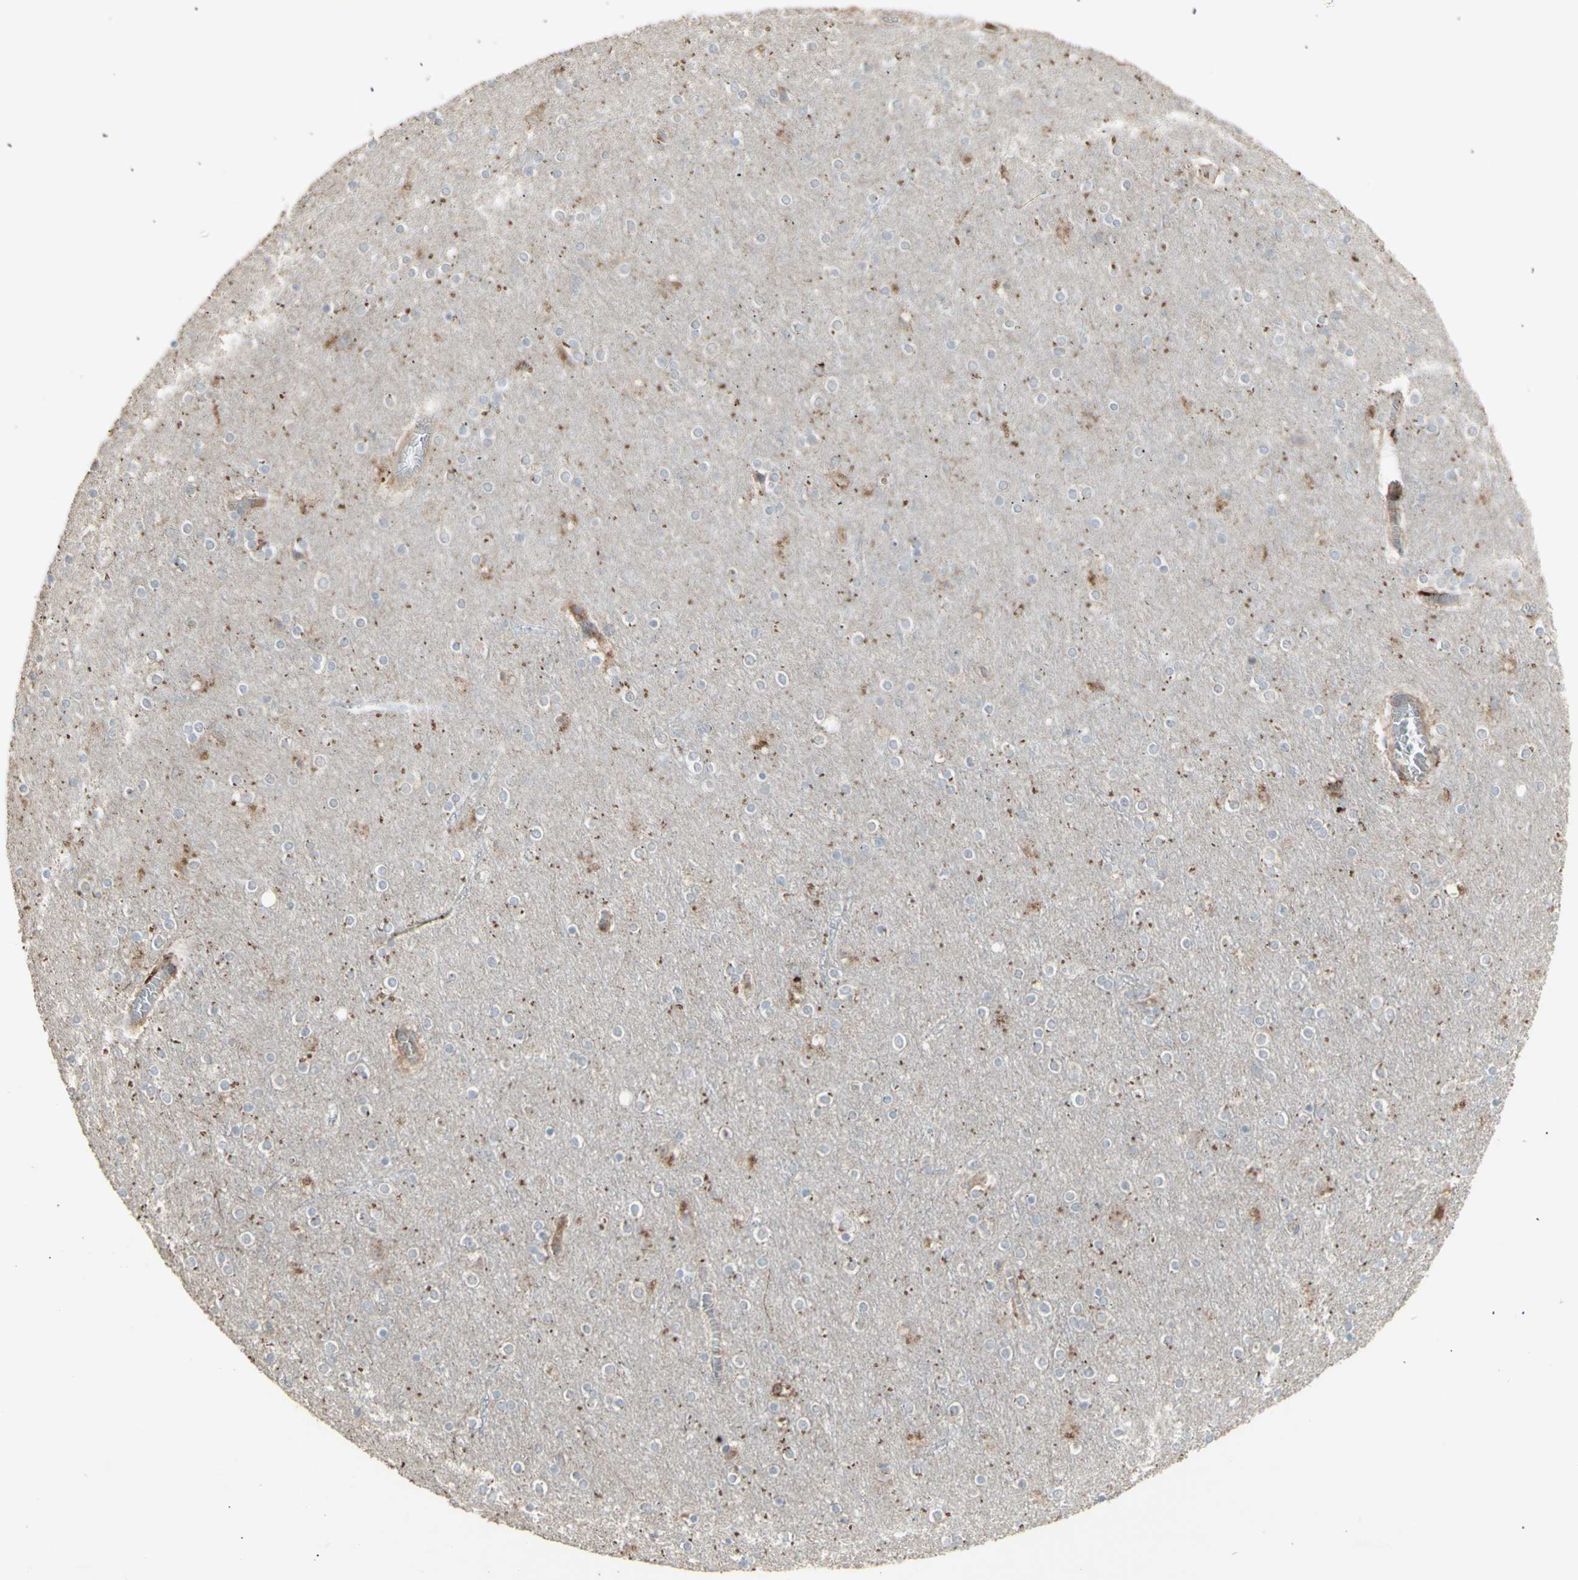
{"staining": {"intensity": "weak", "quantity": ">75%", "location": "cytoplasmic/membranous"}, "tissue": "cerebral cortex", "cell_type": "Endothelial cells", "image_type": "normal", "snomed": [{"axis": "morphology", "description": "Normal tissue, NOS"}, {"axis": "topography", "description": "Cerebral cortex"}], "caption": "Protein staining by immunohistochemistry (IHC) reveals weak cytoplasmic/membranous staining in about >75% of endothelial cells in unremarkable cerebral cortex.", "gene": "RNASEL", "patient": {"sex": "female", "age": 54}}